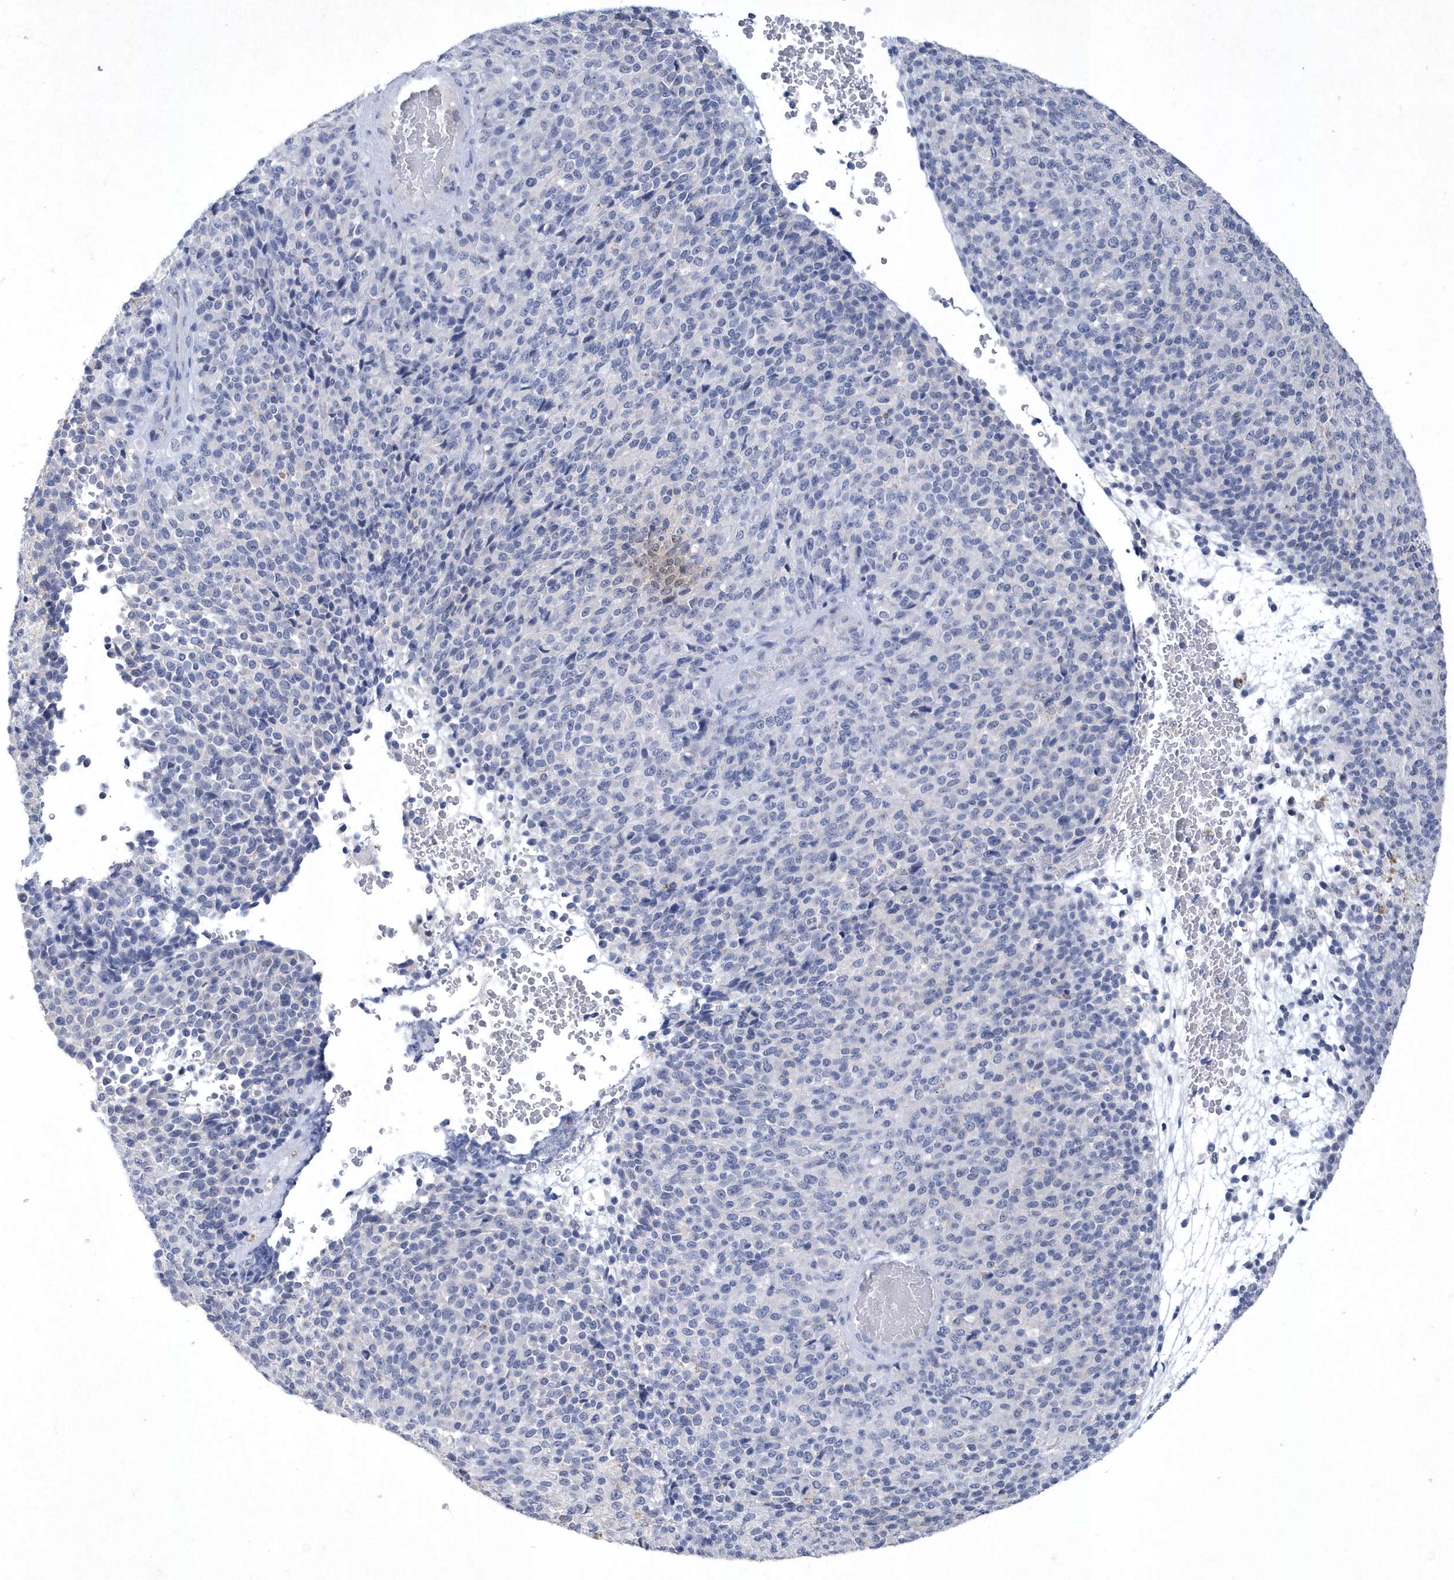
{"staining": {"intensity": "negative", "quantity": "none", "location": "none"}, "tissue": "melanoma", "cell_type": "Tumor cells", "image_type": "cancer", "snomed": [{"axis": "morphology", "description": "Malignant melanoma, Metastatic site"}, {"axis": "topography", "description": "Brain"}], "caption": "High power microscopy micrograph of an immunohistochemistry histopathology image of melanoma, revealing no significant staining in tumor cells.", "gene": "BHLHA15", "patient": {"sex": "female", "age": 56}}